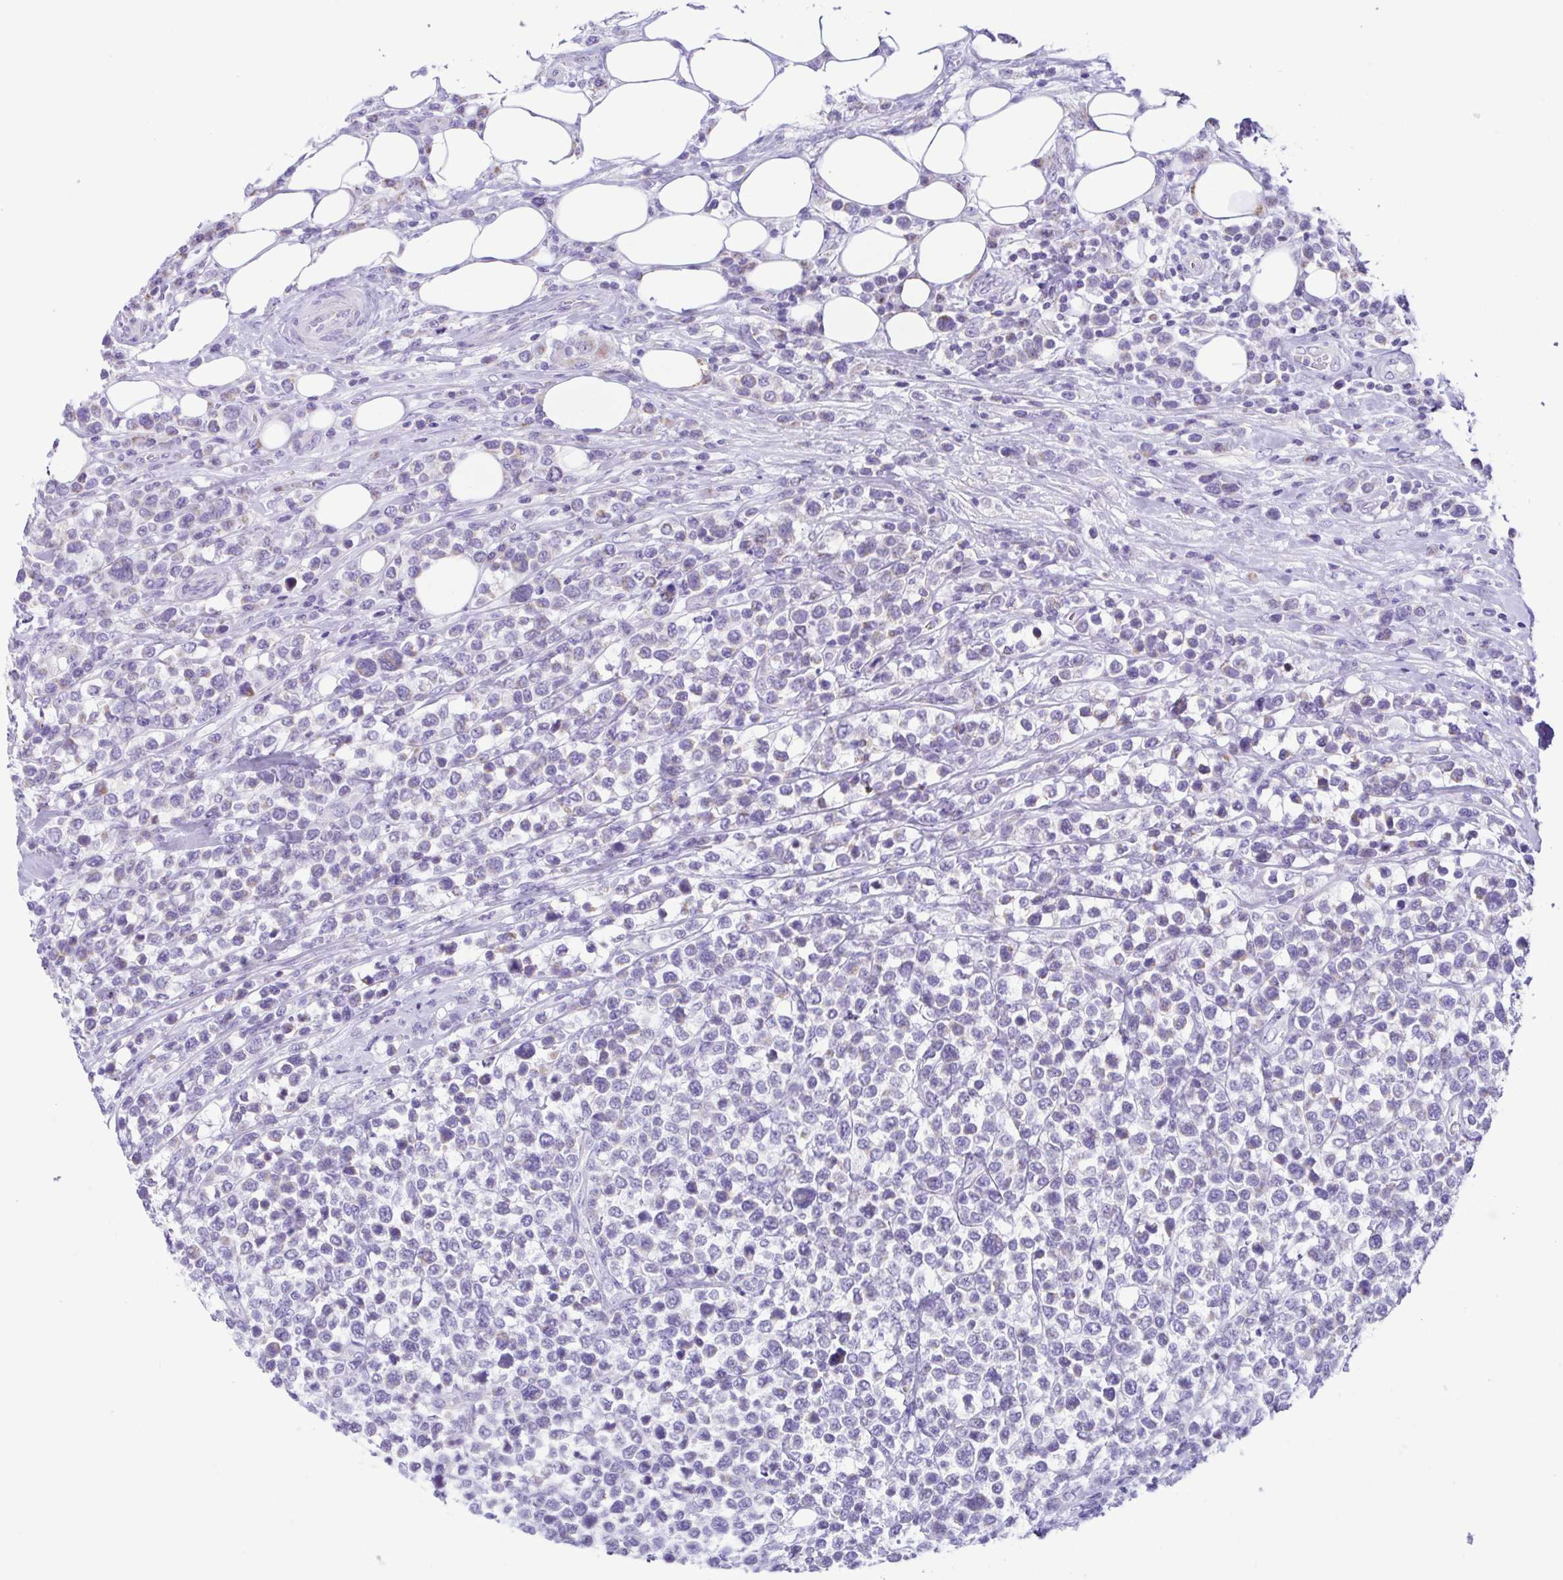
{"staining": {"intensity": "weak", "quantity": "<25%", "location": "cytoplasmic/membranous"}, "tissue": "lymphoma", "cell_type": "Tumor cells", "image_type": "cancer", "snomed": [{"axis": "morphology", "description": "Malignant lymphoma, non-Hodgkin's type, High grade"}, {"axis": "topography", "description": "Soft tissue"}], "caption": "Immunohistochemistry image of lymphoma stained for a protein (brown), which shows no positivity in tumor cells.", "gene": "ACTRT3", "patient": {"sex": "female", "age": 56}}